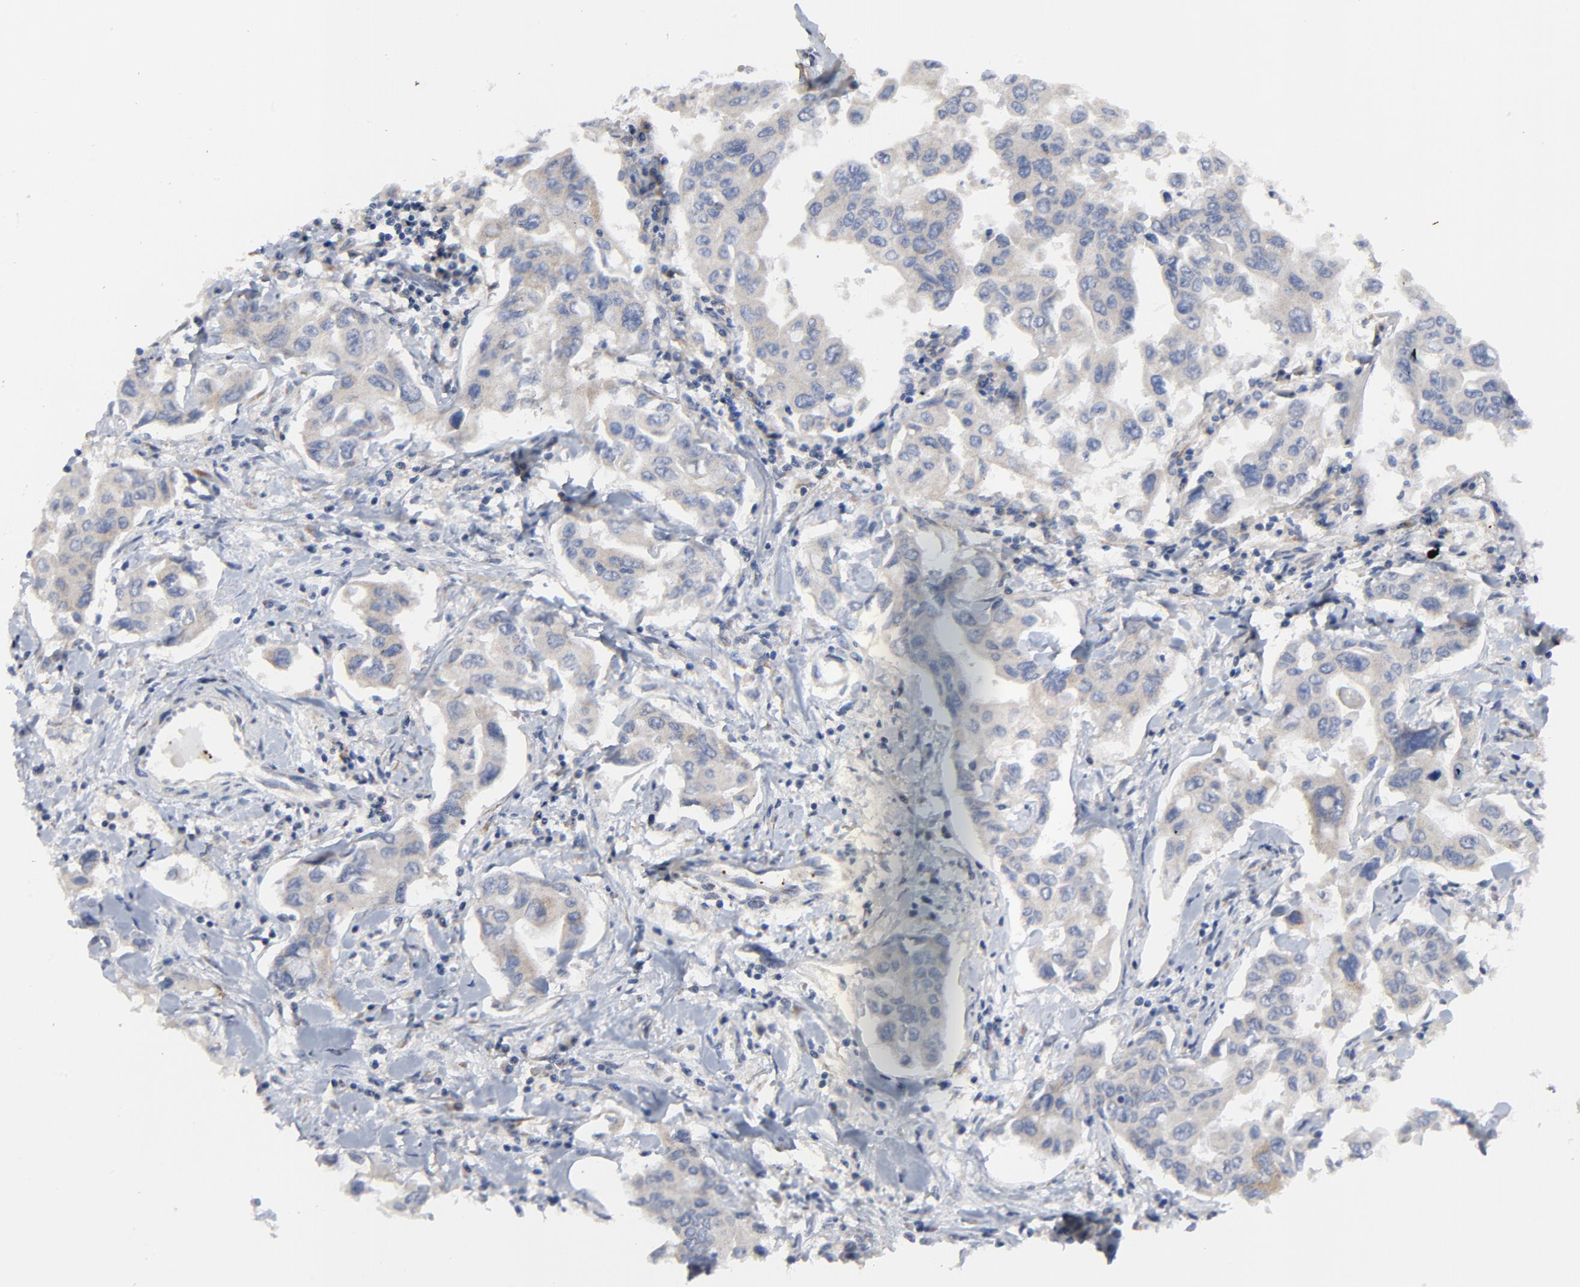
{"staining": {"intensity": "weak", "quantity": "<25%", "location": "cytoplasmic/membranous"}, "tissue": "lung cancer", "cell_type": "Tumor cells", "image_type": "cancer", "snomed": [{"axis": "morphology", "description": "Adenocarcinoma, NOS"}, {"axis": "topography", "description": "Lymph node"}, {"axis": "topography", "description": "Lung"}], "caption": "A photomicrograph of human lung cancer is negative for staining in tumor cells.", "gene": "VAV2", "patient": {"sex": "male", "age": 64}}